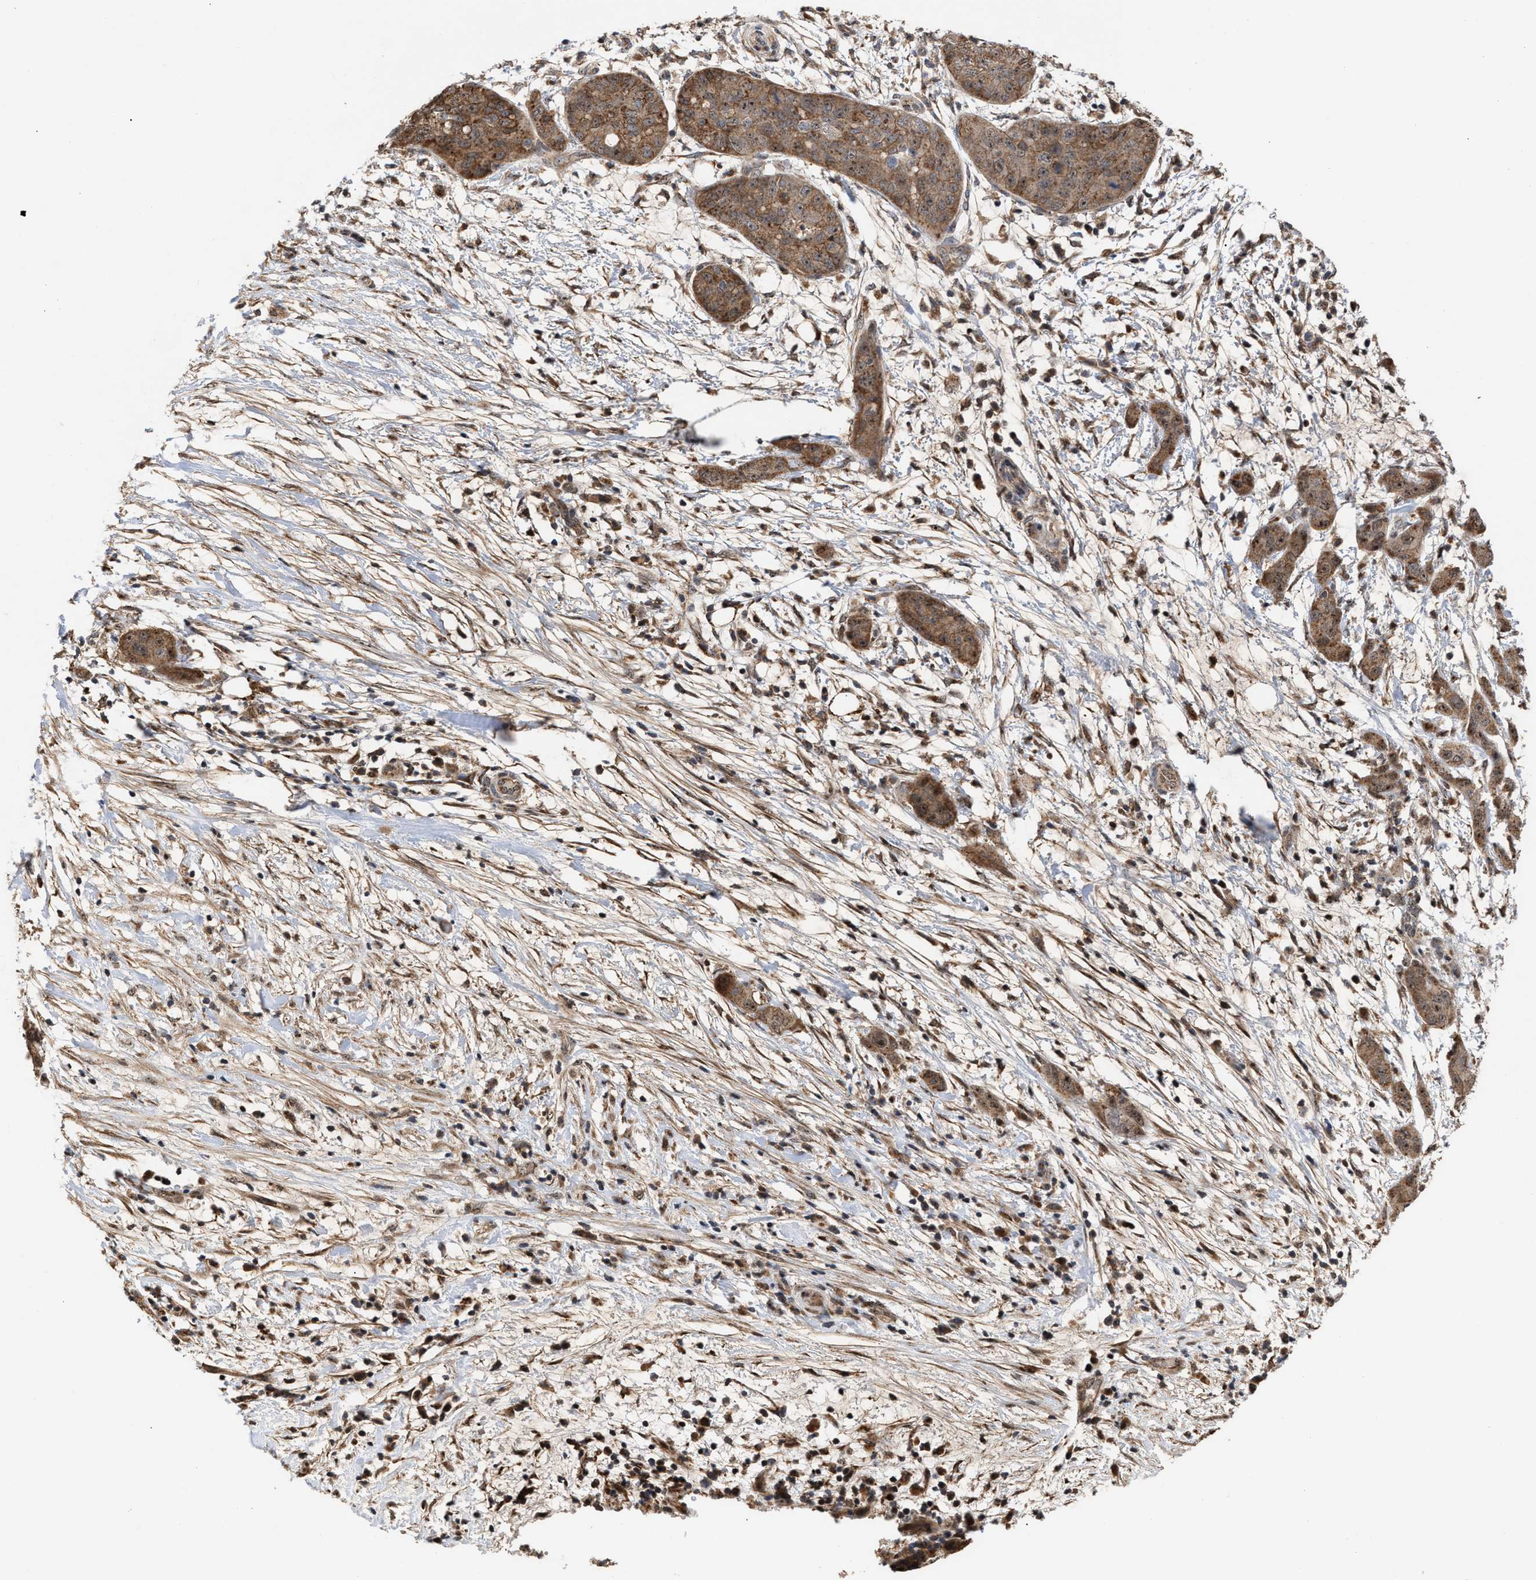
{"staining": {"intensity": "moderate", "quantity": ">75%", "location": "cytoplasmic/membranous,nuclear"}, "tissue": "pancreatic cancer", "cell_type": "Tumor cells", "image_type": "cancer", "snomed": [{"axis": "morphology", "description": "Adenocarcinoma, NOS"}, {"axis": "topography", "description": "Pancreas"}], "caption": "Pancreatic adenocarcinoma was stained to show a protein in brown. There is medium levels of moderate cytoplasmic/membranous and nuclear staining in approximately >75% of tumor cells.", "gene": "EXOSC2", "patient": {"sex": "female", "age": 78}}